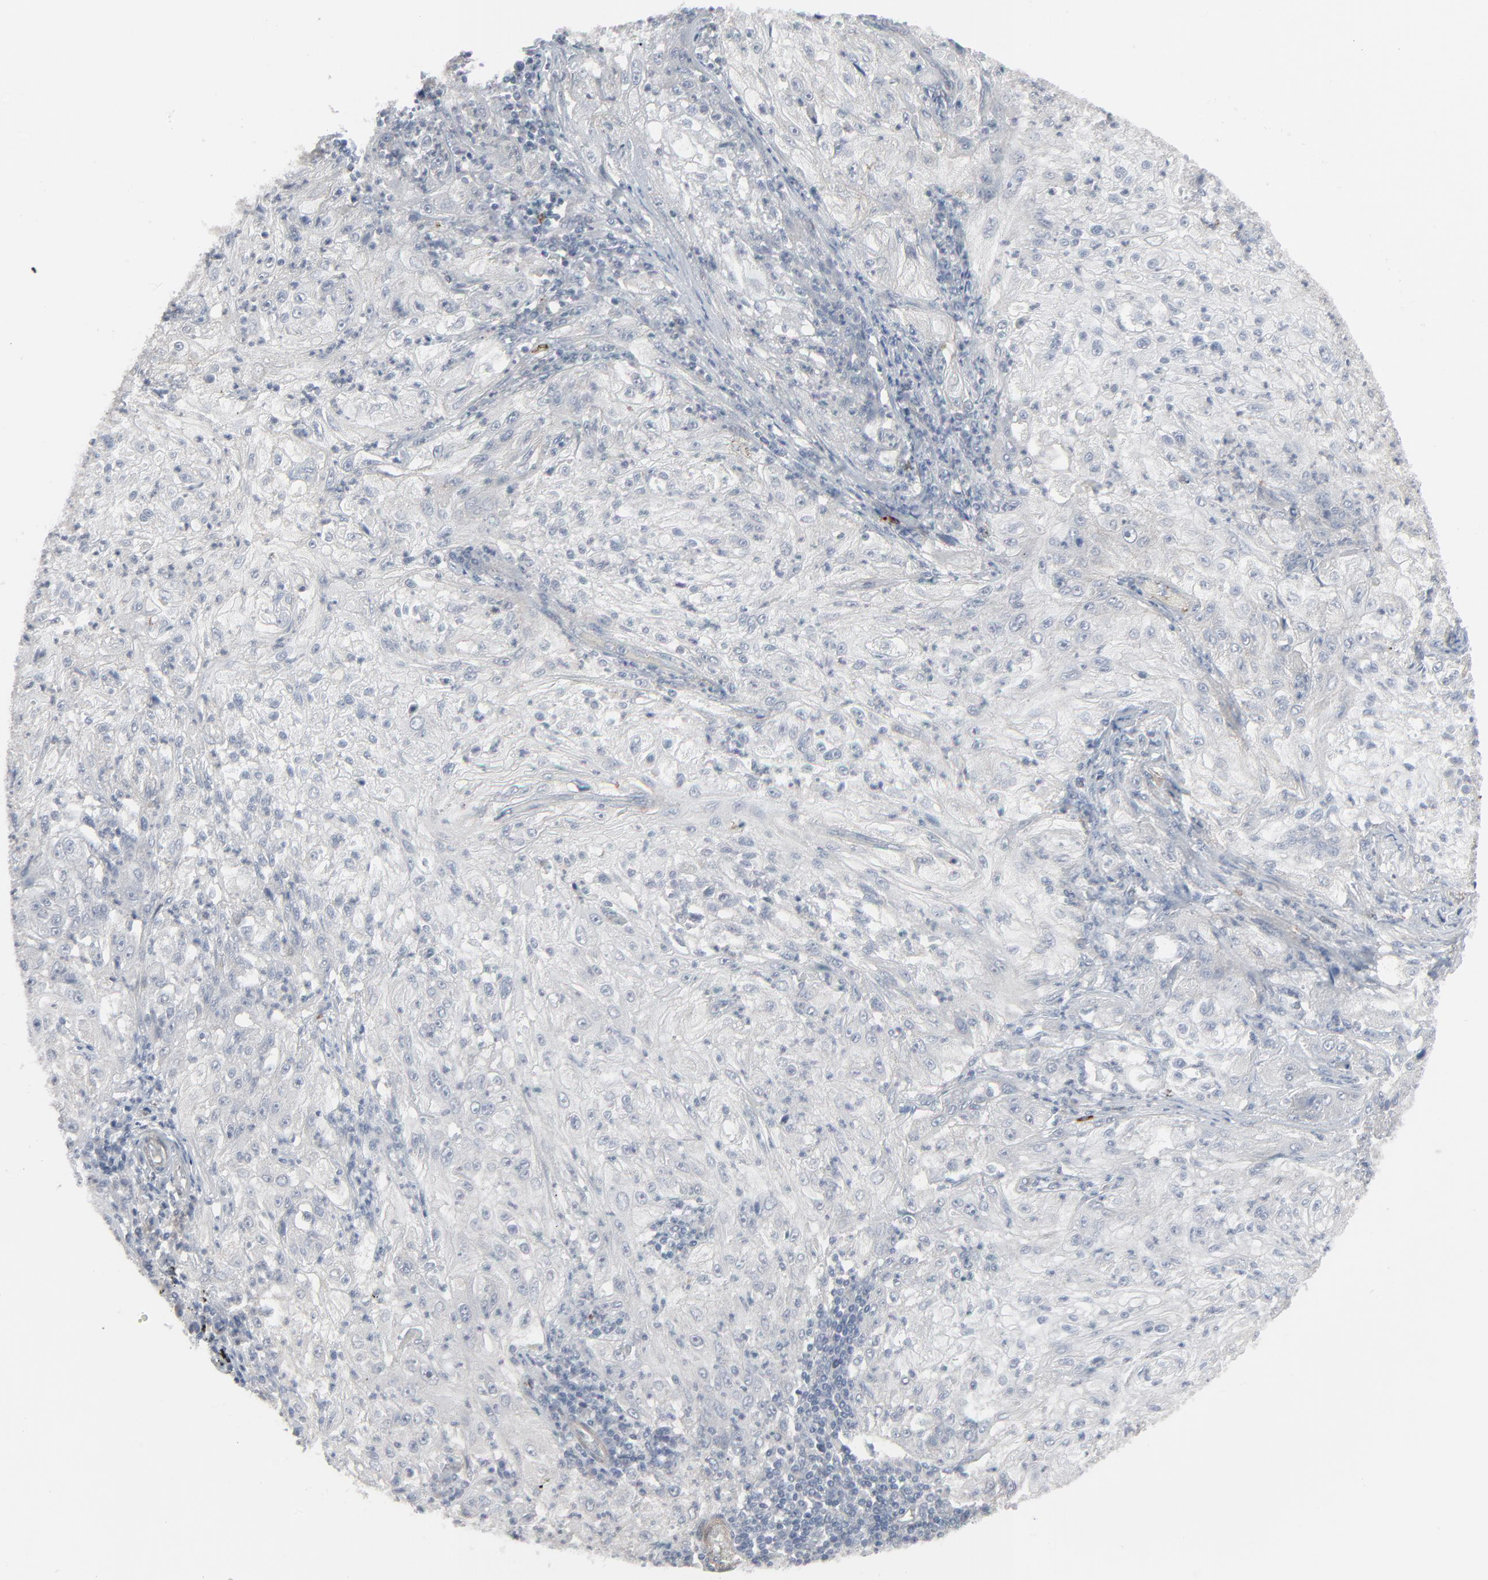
{"staining": {"intensity": "negative", "quantity": "none", "location": "none"}, "tissue": "lung cancer", "cell_type": "Tumor cells", "image_type": "cancer", "snomed": [{"axis": "morphology", "description": "Inflammation, NOS"}, {"axis": "morphology", "description": "Squamous cell carcinoma, NOS"}, {"axis": "topography", "description": "Lymph node"}, {"axis": "topography", "description": "Soft tissue"}, {"axis": "topography", "description": "Lung"}], "caption": "Lung squamous cell carcinoma stained for a protein using IHC exhibits no staining tumor cells.", "gene": "NEUROD1", "patient": {"sex": "male", "age": 66}}